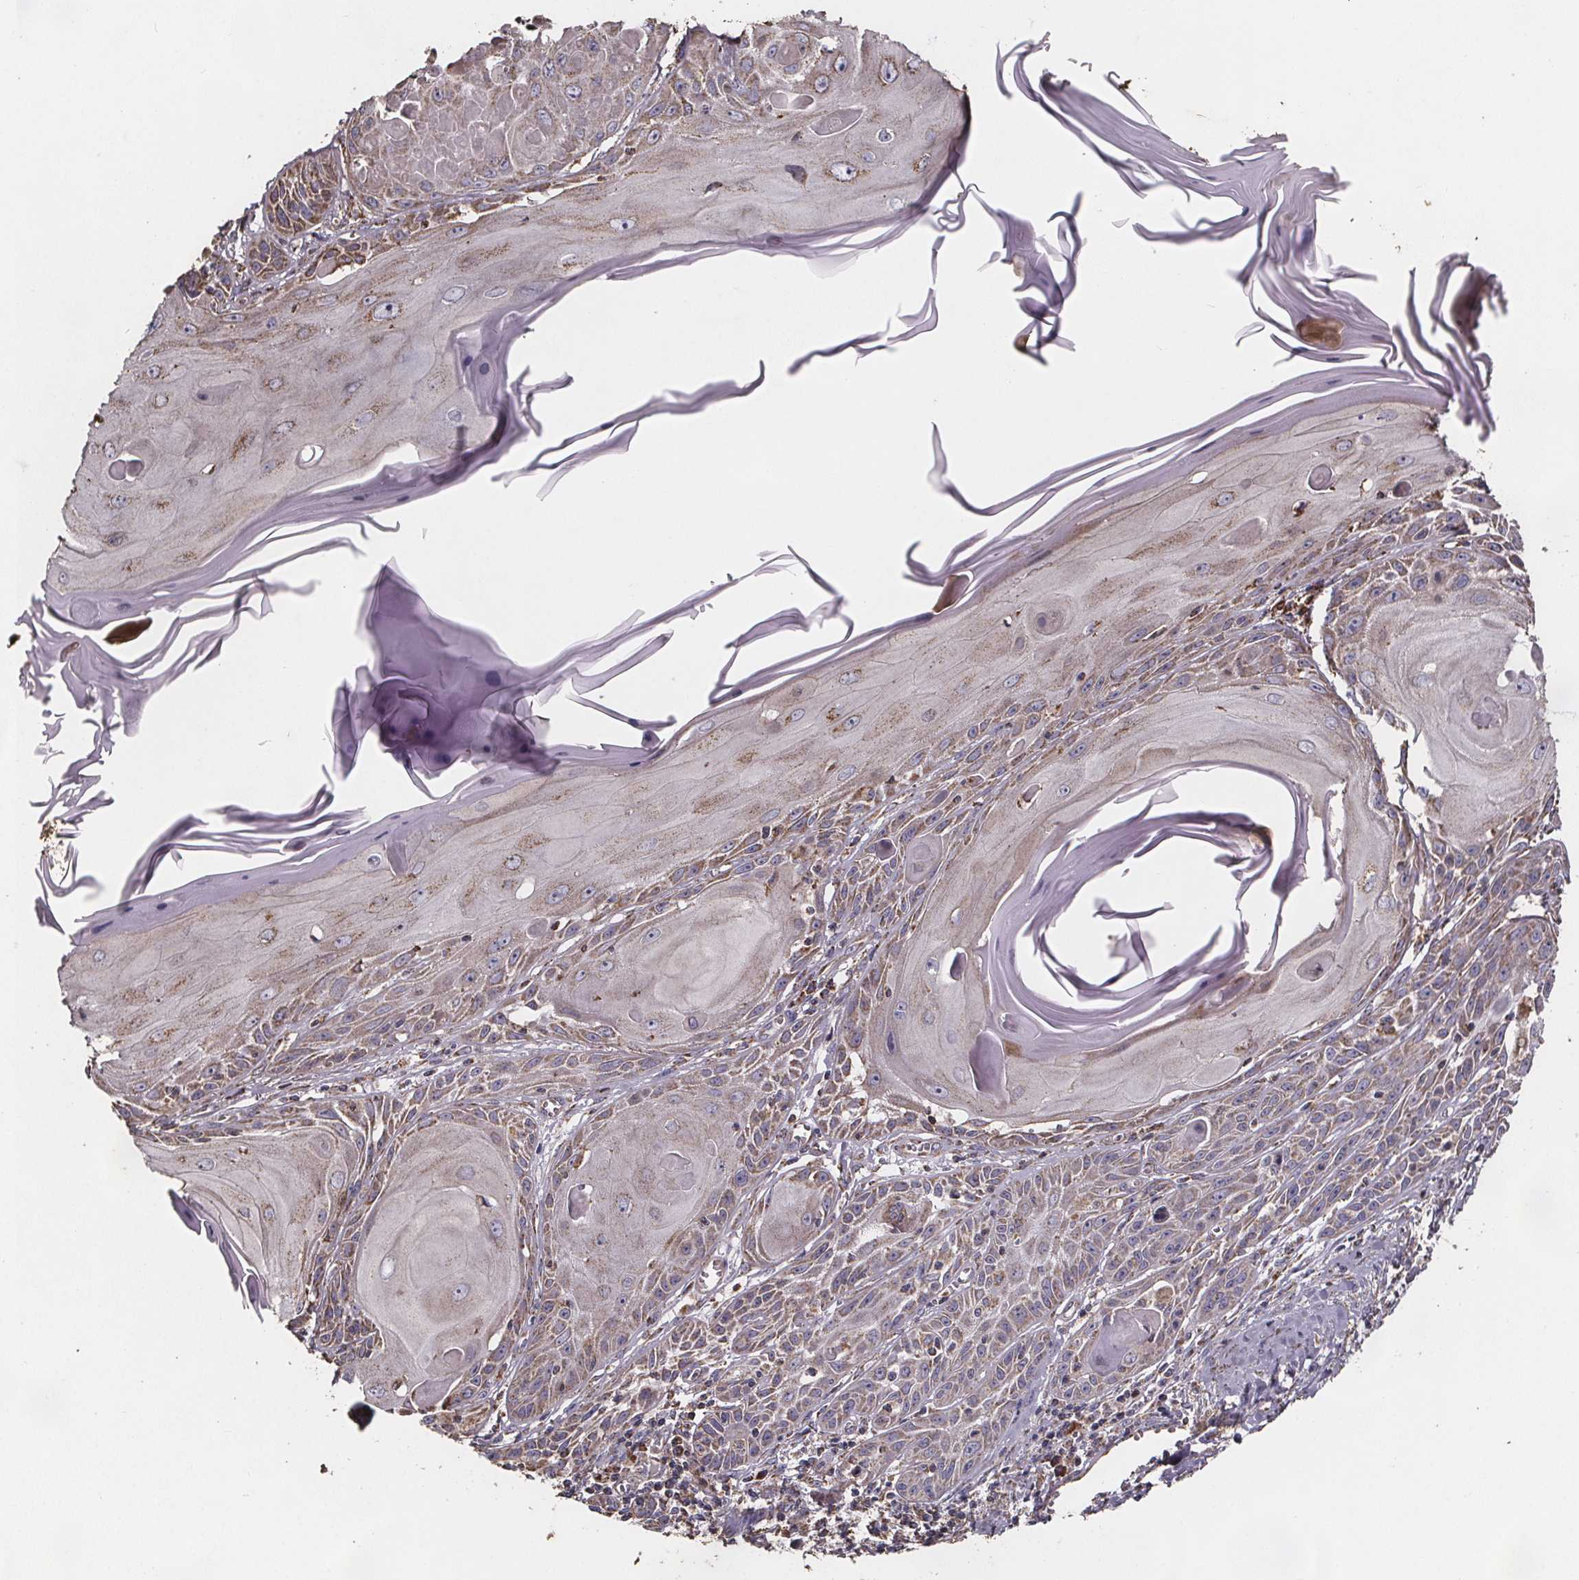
{"staining": {"intensity": "moderate", "quantity": ">75%", "location": "cytoplasmic/membranous"}, "tissue": "skin cancer", "cell_type": "Tumor cells", "image_type": "cancer", "snomed": [{"axis": "morphology", "description": "Squamous cell carcinoma, NOS"}, {"axis": "topography", "description": "Skin"}, {"axis": "topography", "description": "Vulva"}], "caption": "A histopathology image showing moderate cytoplasmic/membranous expression in about >75% of tumor cells in skin cancer, as visualized by brown immunohistochemical staining.", "gene": "SLC35D2", "patient": {"sex": "female", "age": 85}}